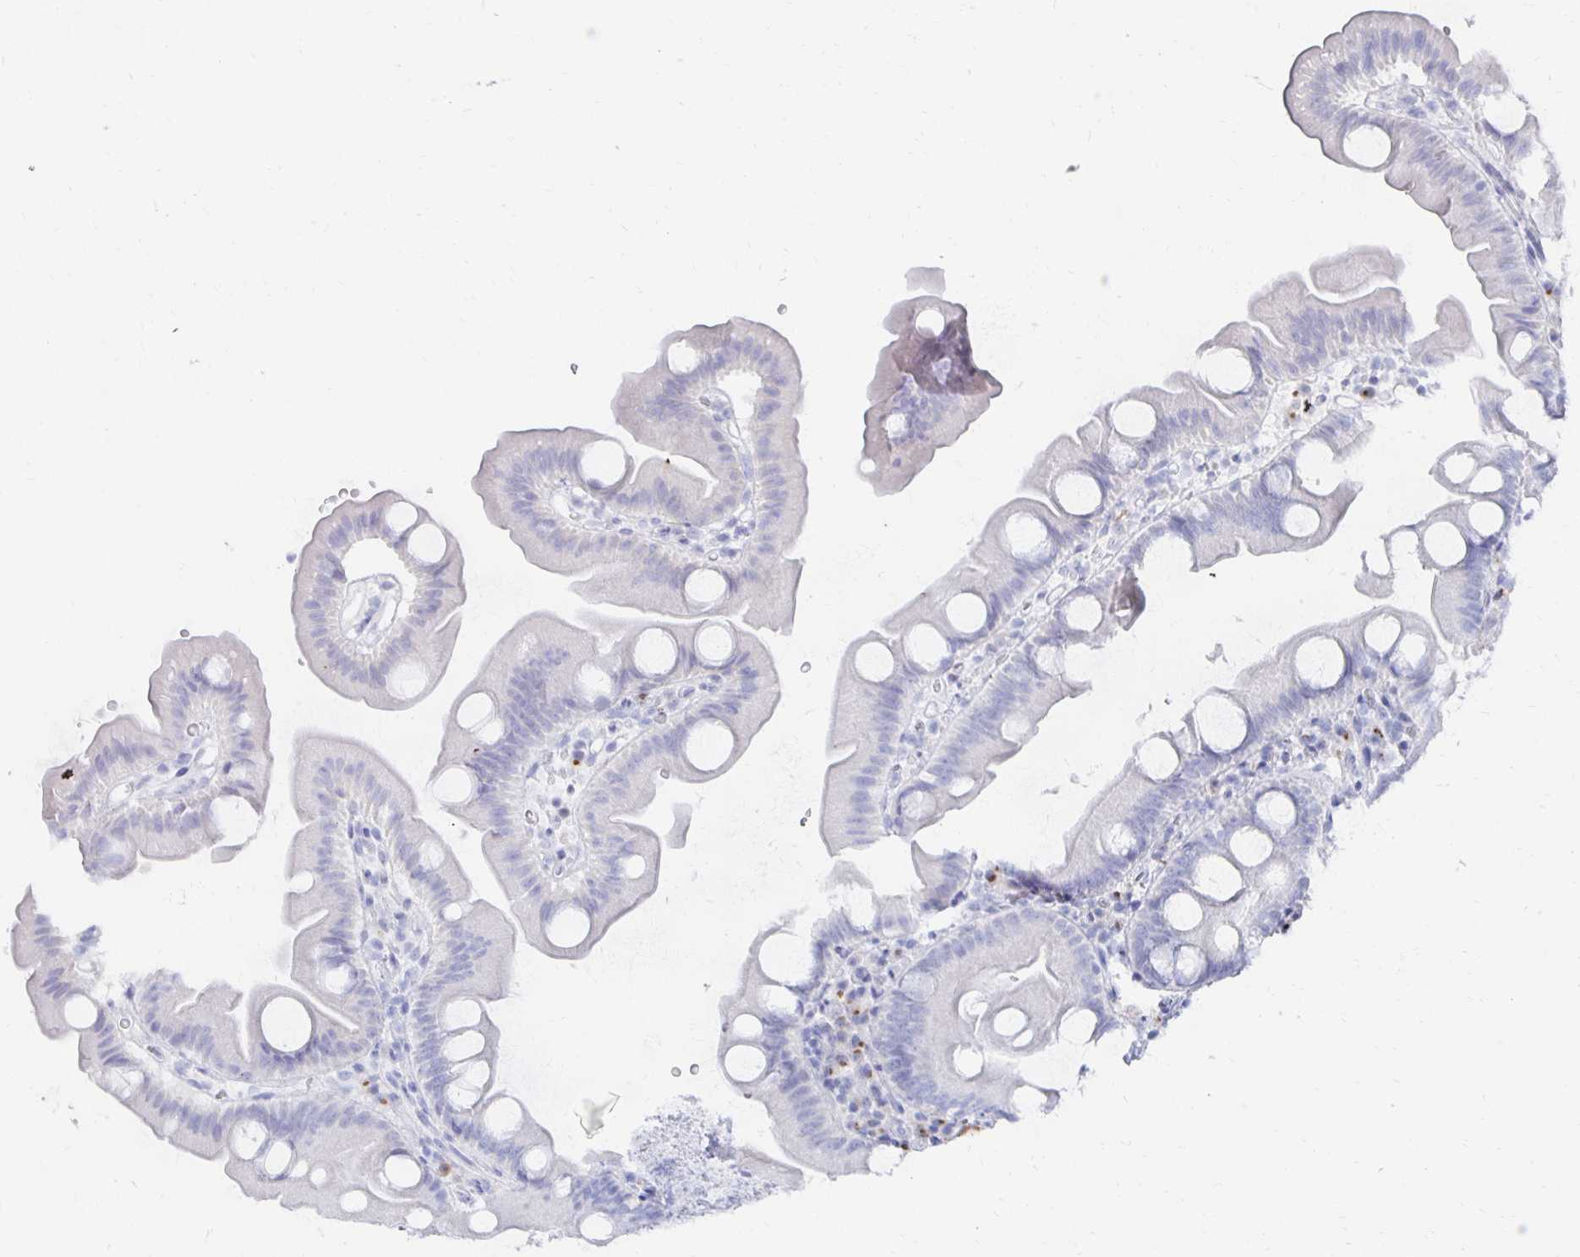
{"staining": {"intensity": "negative", "quantity": "none", "location": "none"}, "tissue": "small intestine", "cell_type": "Glandular cells", "image_type": "normal", "snomed": [{"axis": "morphology", "description": "Normal tissue, NOS"}, {"axis": "topography", "description": "Small intestine"}], "caption": "Immunohistochemistry (IHC) micrograph of benign human small intestine stained for a protein (brown), which shows no expression in glandular cells.", "gene": "PRDM7", "patient": {"sex": "female", "age": 68}}